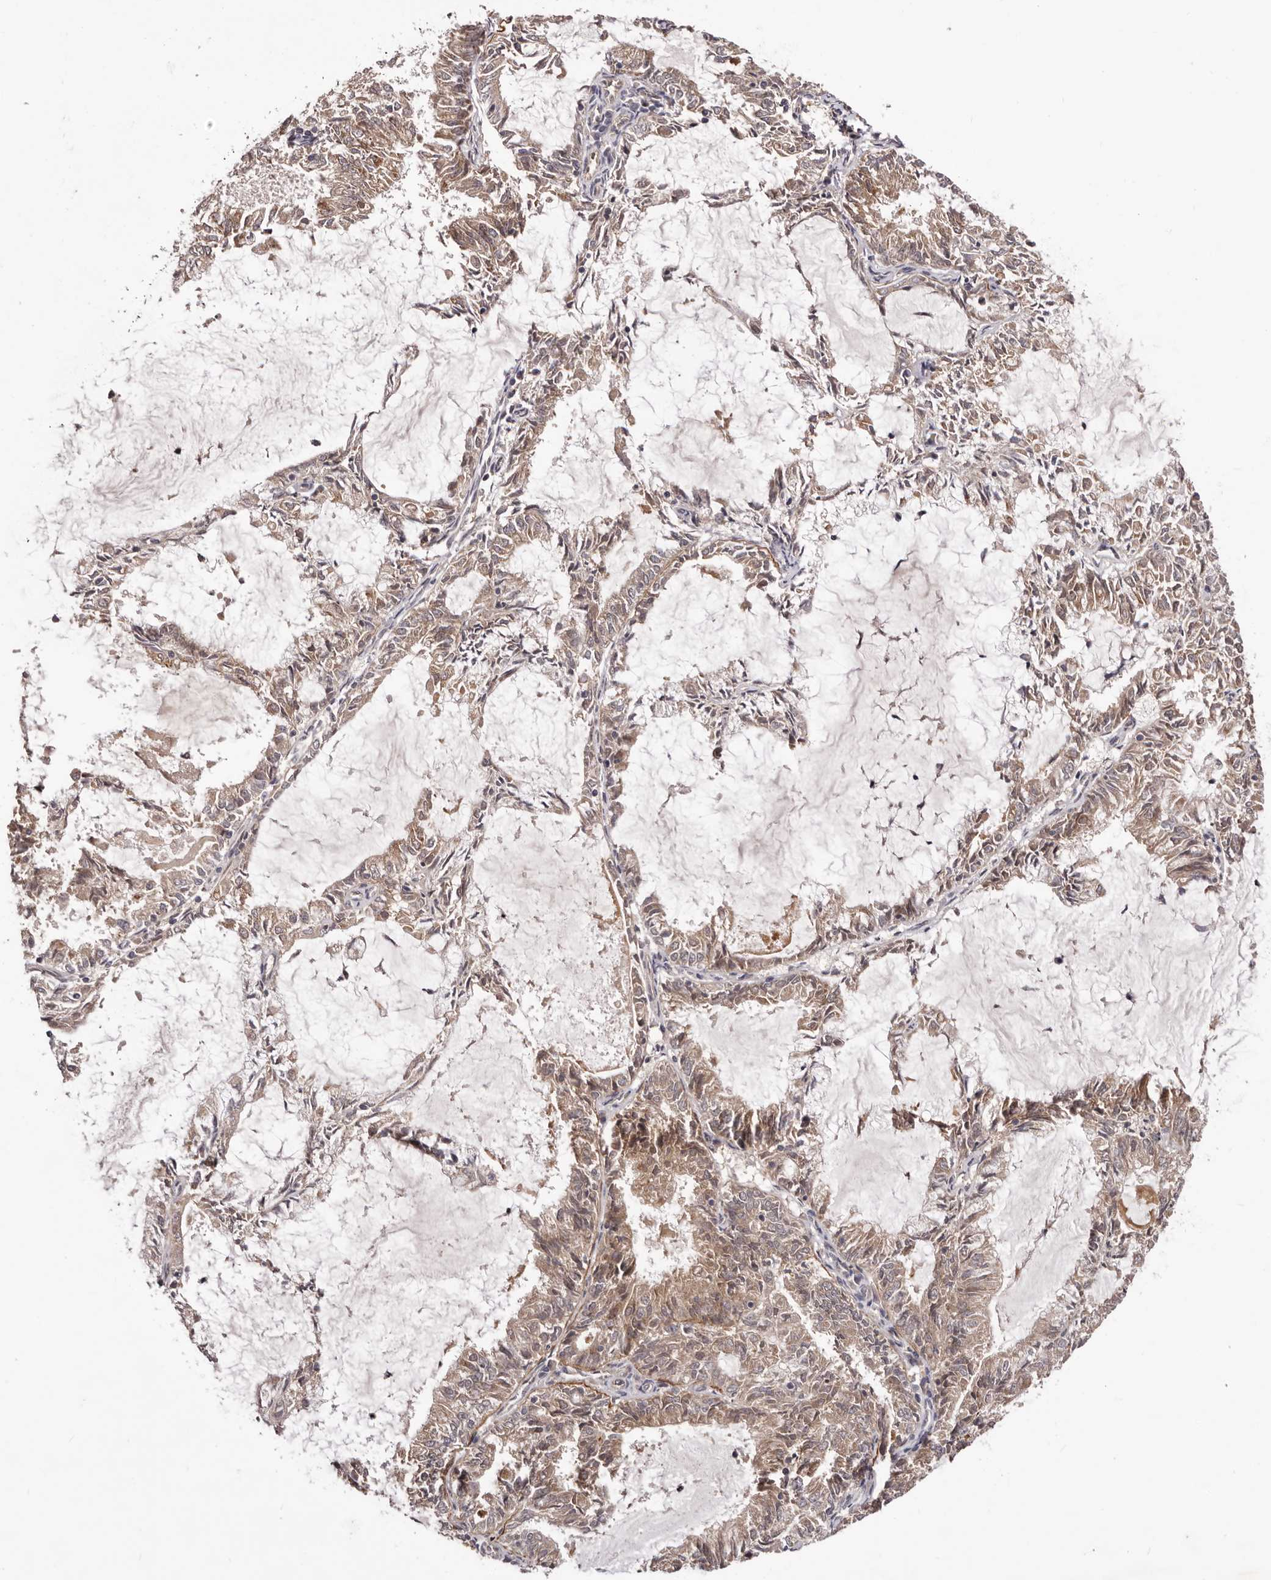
{"staining": {"intensity": "weak", "quantity": ">75%", "location": "cytoplasmic/membranous"}, "tissue": "endometrial cancer", "cell_type": "Tumor cells", "image_type": "cancer", "snomed": [{"axis": "morphology", "description": "Adenocarcinoma, NOS"}, {"axis": "topography", "description": "Endometrium"}], "caption": "Immunohistochemical staining of endometrial adenocarcinoma shows low levels of weak cytoplasmic/membranous protein staining in approximately >75% of tumor cells. (DAB (3,3'-diaminobenzidine) IHC, brown staining for protein, blue staining for nuclei).", "gene": "MDP1", "patient": {"sex": "female", "age": 57}}